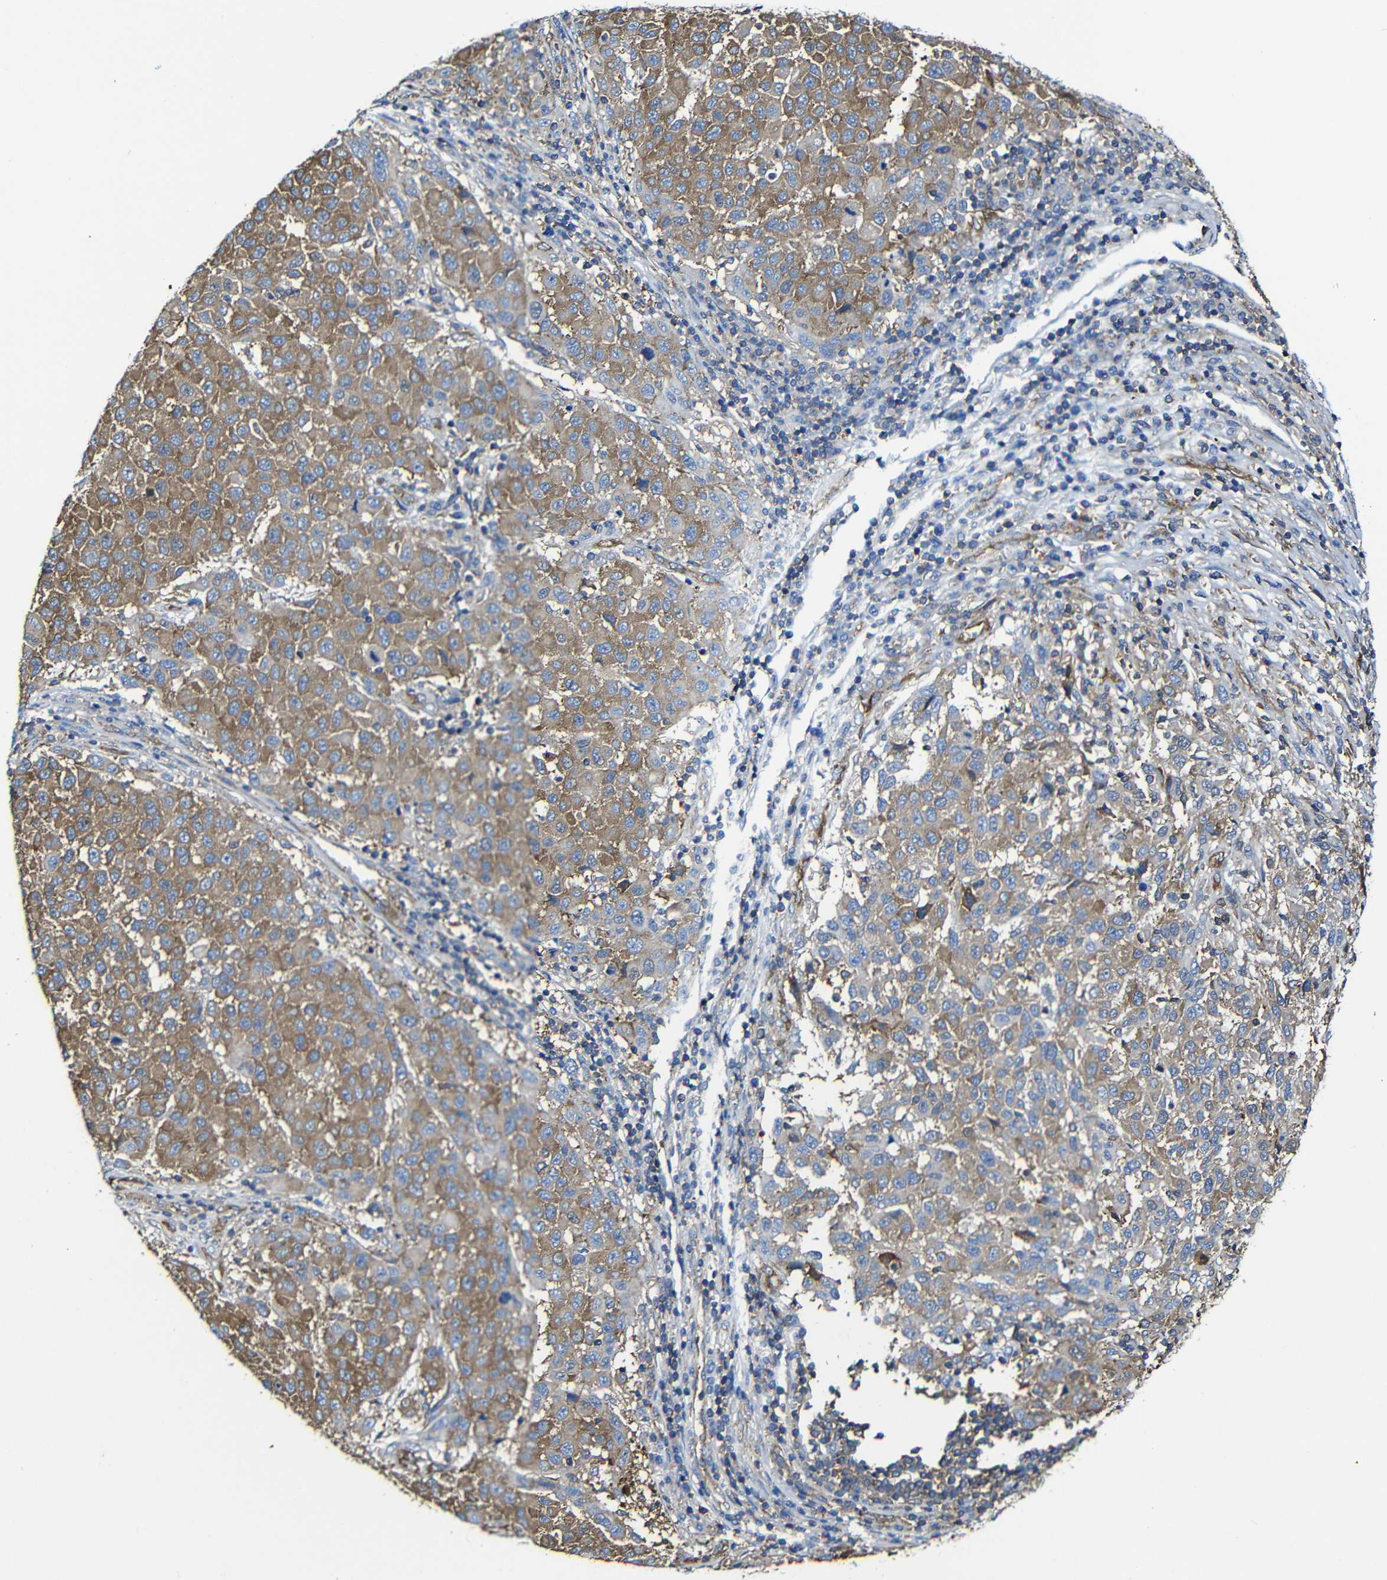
{"staining": {"intensity": "moderate", "quantity": ">75%", "location": "cytoplasmic/membranous"}, "tissue": "melanoma", "cell_type": "Tumor cells", "image_type": "cancer", "snomed": [{"axis": "morphology", "description": "Malignant melanoma, Metastatic site"}, {"axis": "topography", "description": "Lymph node"}], "caption": "DAB (3,3'-diaminobenzidine) immunohistochemical staining of human malignant melanoma (metastatic site) demonstrates moderate cytoplasmic/membranous protein staining in approximately >75% of tumor cells.", "gene": "MSN", "patient": {"sex": "male", "age": 61}}